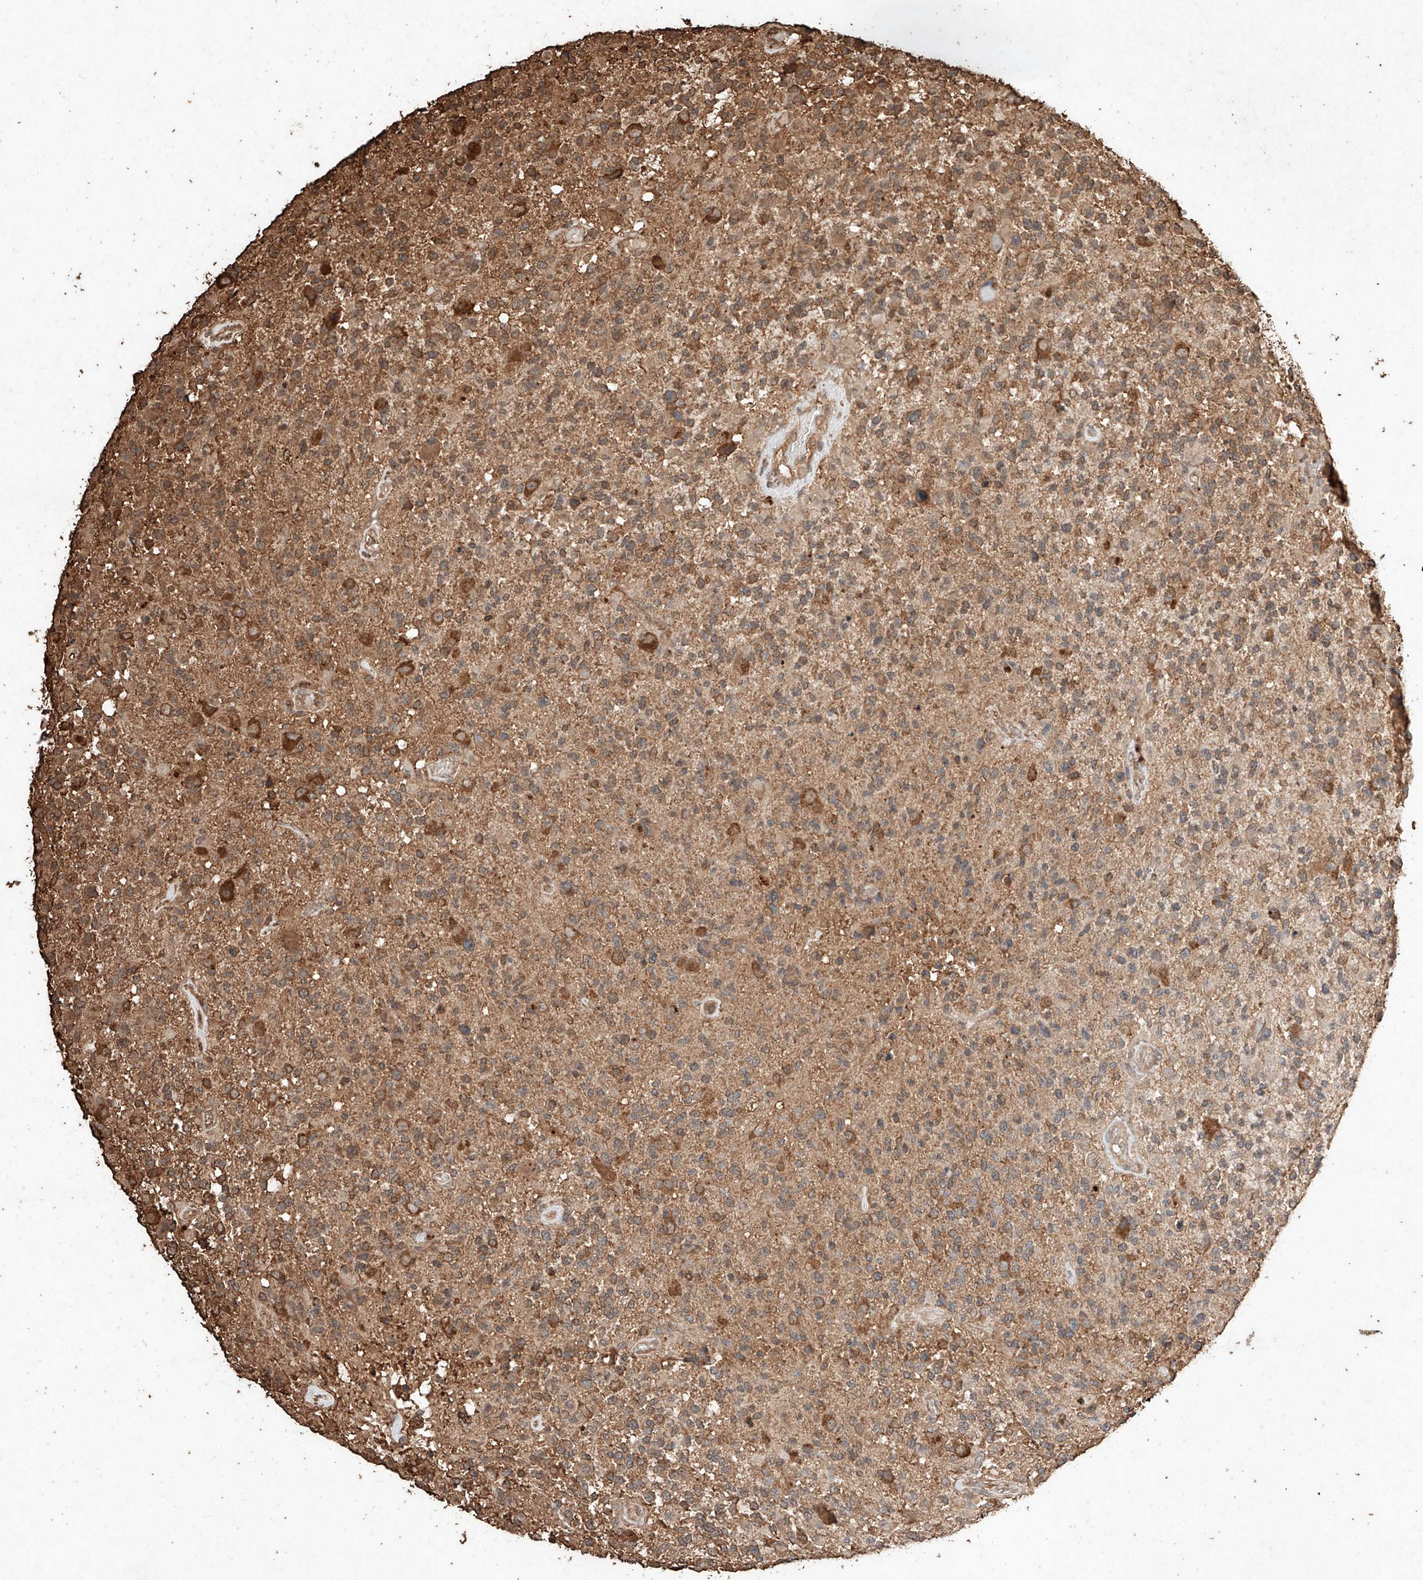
{"staining": {"intensity": "moderate", "quantity": "<25%", "location": "cytoplasmic/membranous"}, "tissue": "glioma", "cell_type": "Tumor cells", "image_type": "cancer", "snomed": [{"axis": "morphology", "description": "Glioma, malignant, High grade"}, {"axis": "morphology", "description": "Glioblastoma, NOS"}, {"axis": "topography", "description": "Brain"}], "caption": "Glioma stained with DAB IHC demonstrates low levels of moderate cytoplasmic/membranous positivity in approximately <25% of tumor cells. Using DAB (brown) and hematoxylin (blue) stains, captured at high magnification using brightfield microscopy.", "gene": "M6PR", "patient": {"sex": "male", "age": 60}}